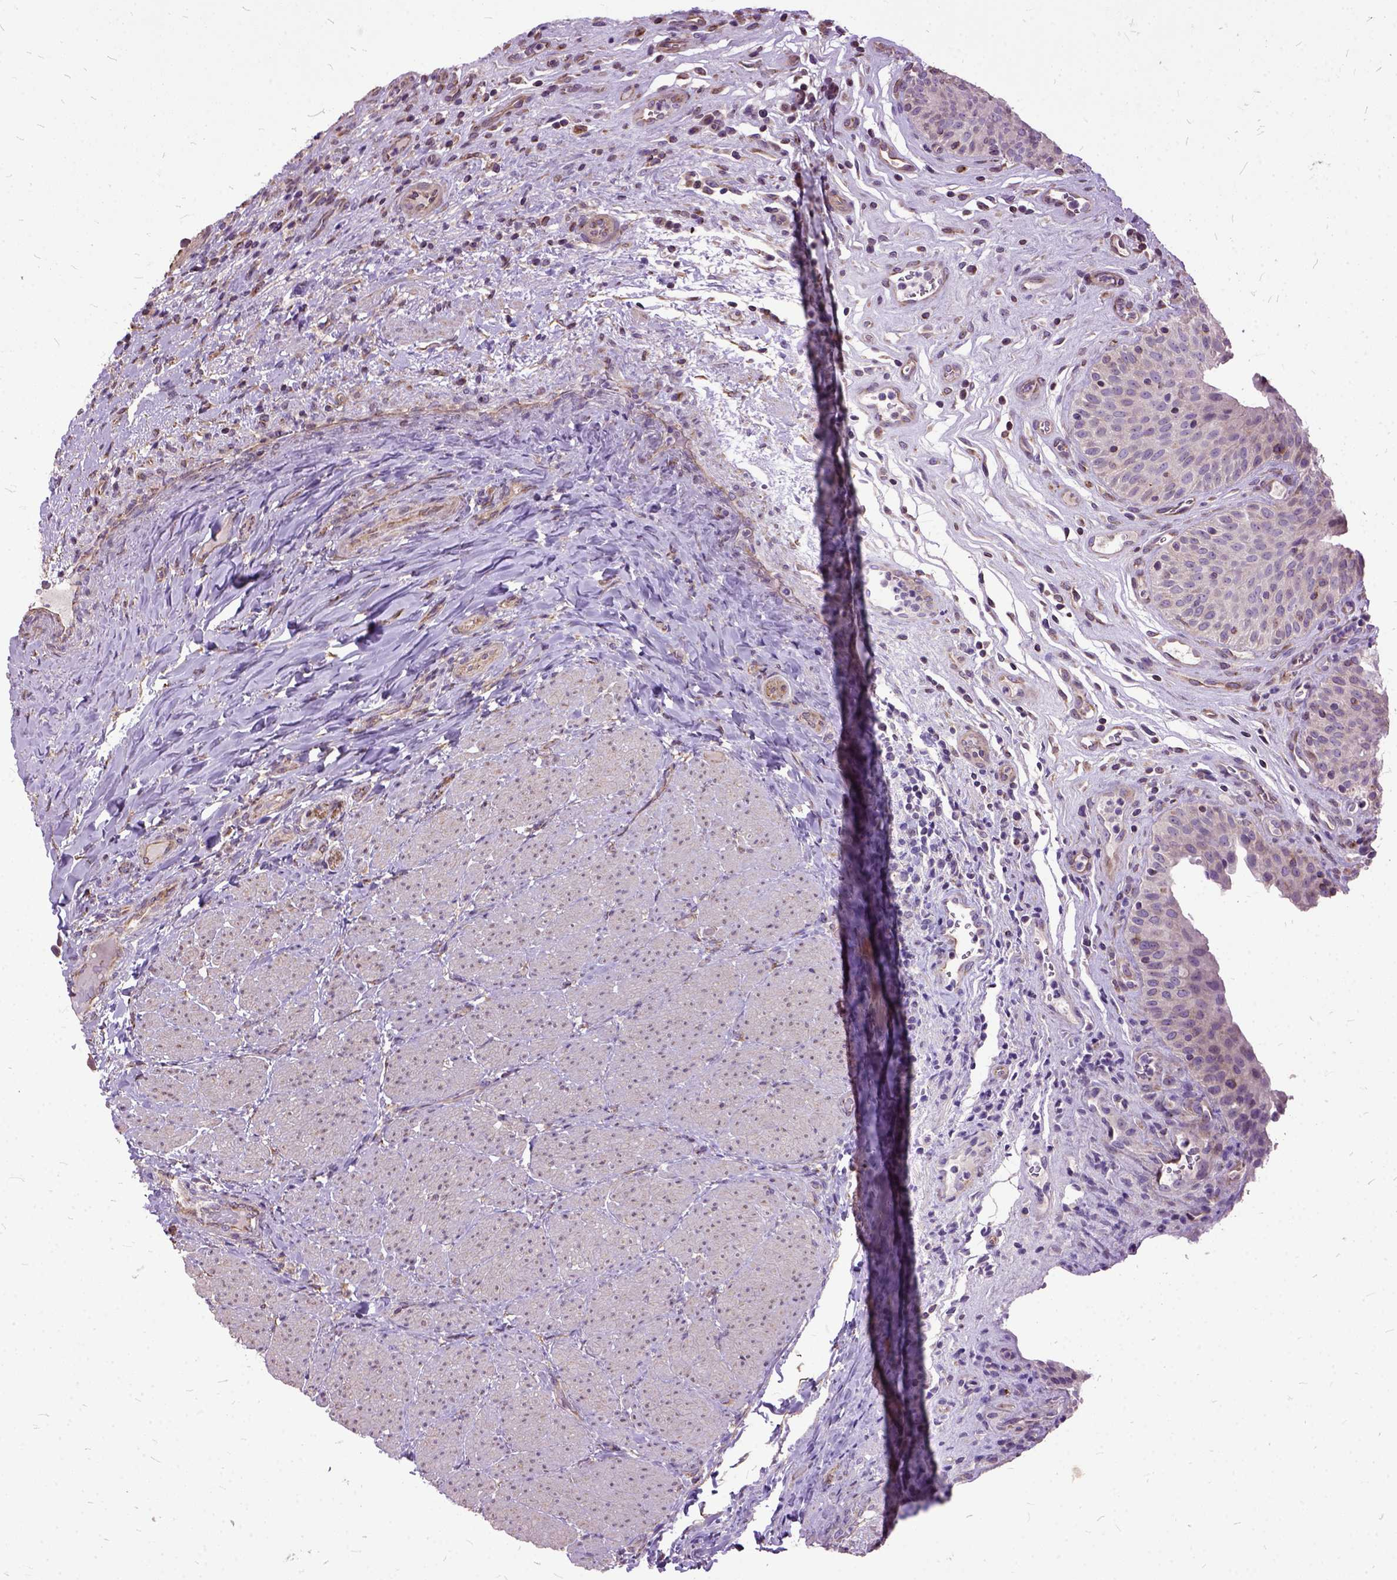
{"staining": {"intensity": "negative", "quantity": "none", "location": "none"}, "tissue": "urinary bladder", "cell_type": "Urothelial cells", "image_type": "normal", "snomed": [{"axis": "morphology", "description": "Normal tissue, NOS"}, {"axis": "topography", "description": "Urinary bladder"}], "caption": "Immunohistochemistry image of unremarkable urinary bladder: urinary bladder stained with DAB (3,3'-diaminobenzidine) reveals no significant protein positivity in urothelial cells.", "gene": "AREG", "patient": {"sex": "male", "age": 66}}